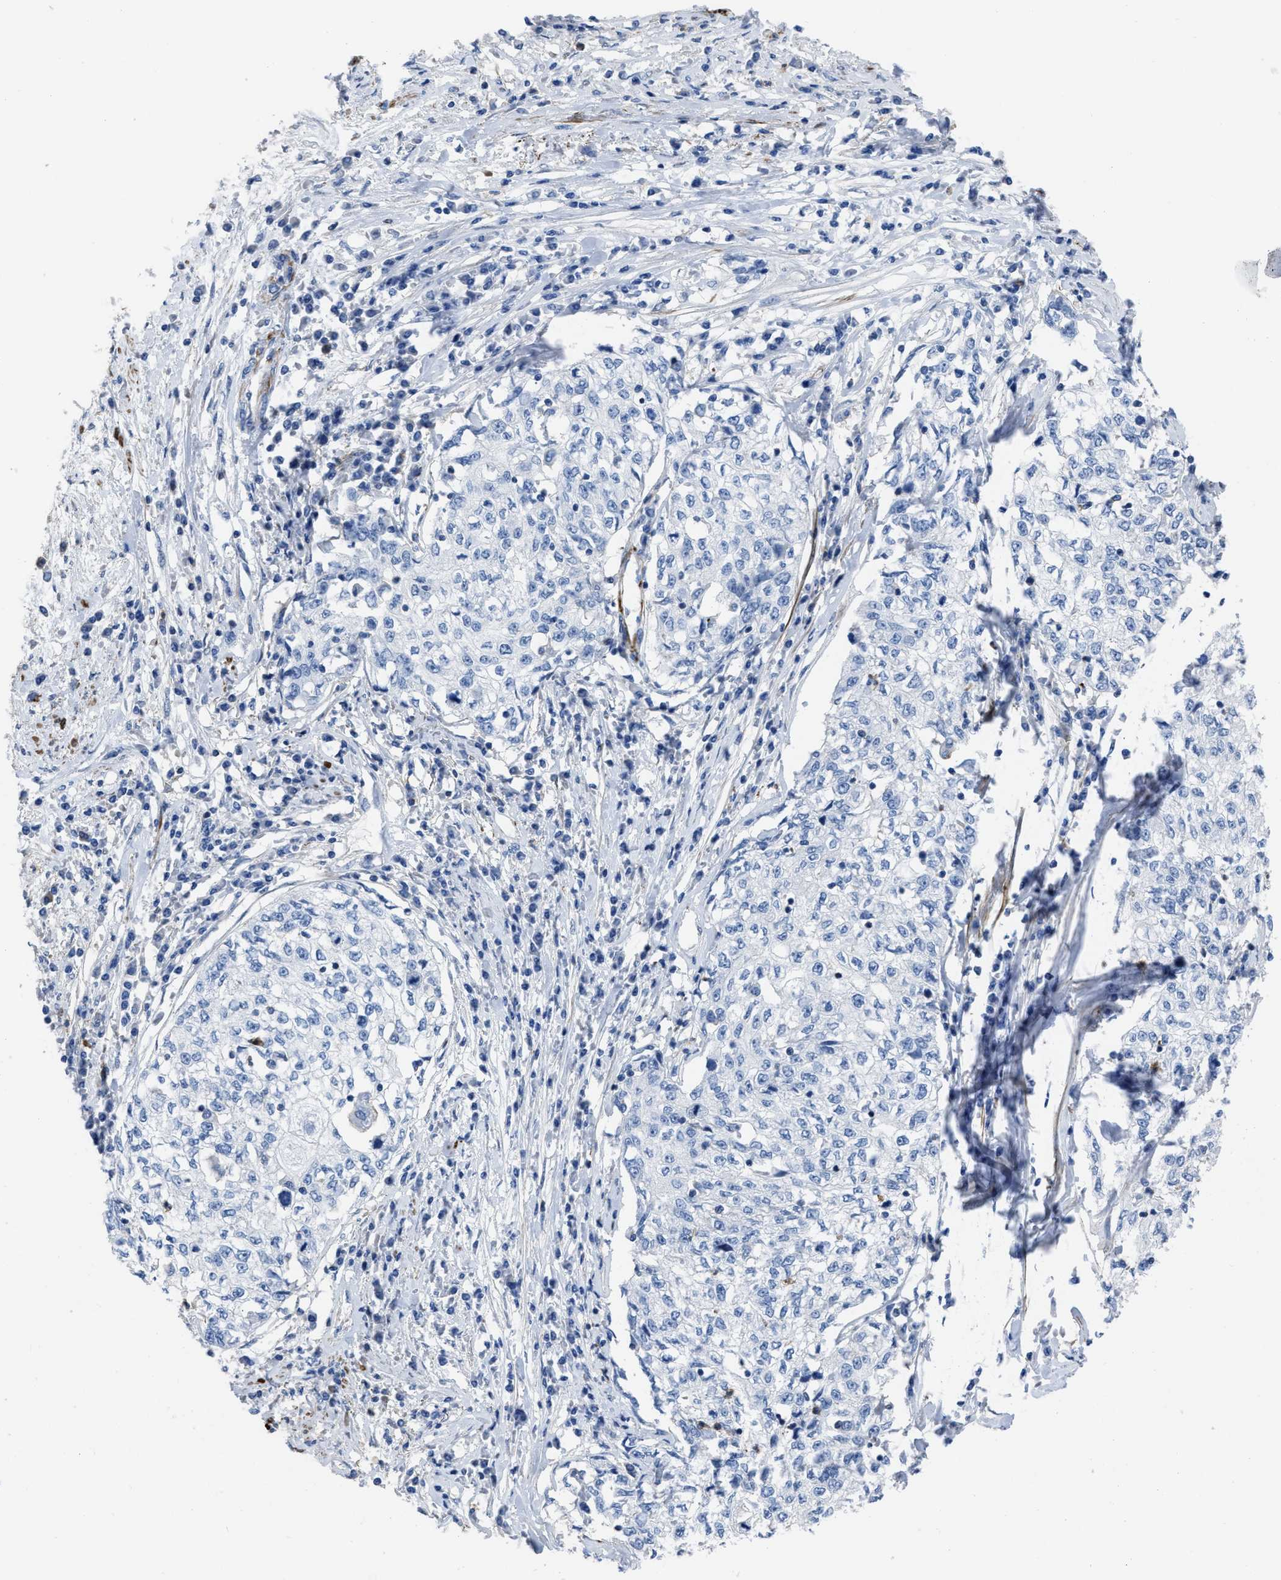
{"staining": {"intensity": "negative", "quantity": "none", "location": "none"}, "tissue": "cervical cancer", "cell_type": "Tumor cells", "image_type": "cancer", "snomed": [{"axis": "morphology", "description": "Squamous cell carcinoma, NOS"}, {"axis": "topography", "description": "Cervix"}], "caption": "This is an IHC histopathology image of human cervical cancer (squamous cell carcinoma). There is no positivity in tumor cells.", "gene": "PRMT2", "patient": {"sex": "female", "age": 57}}